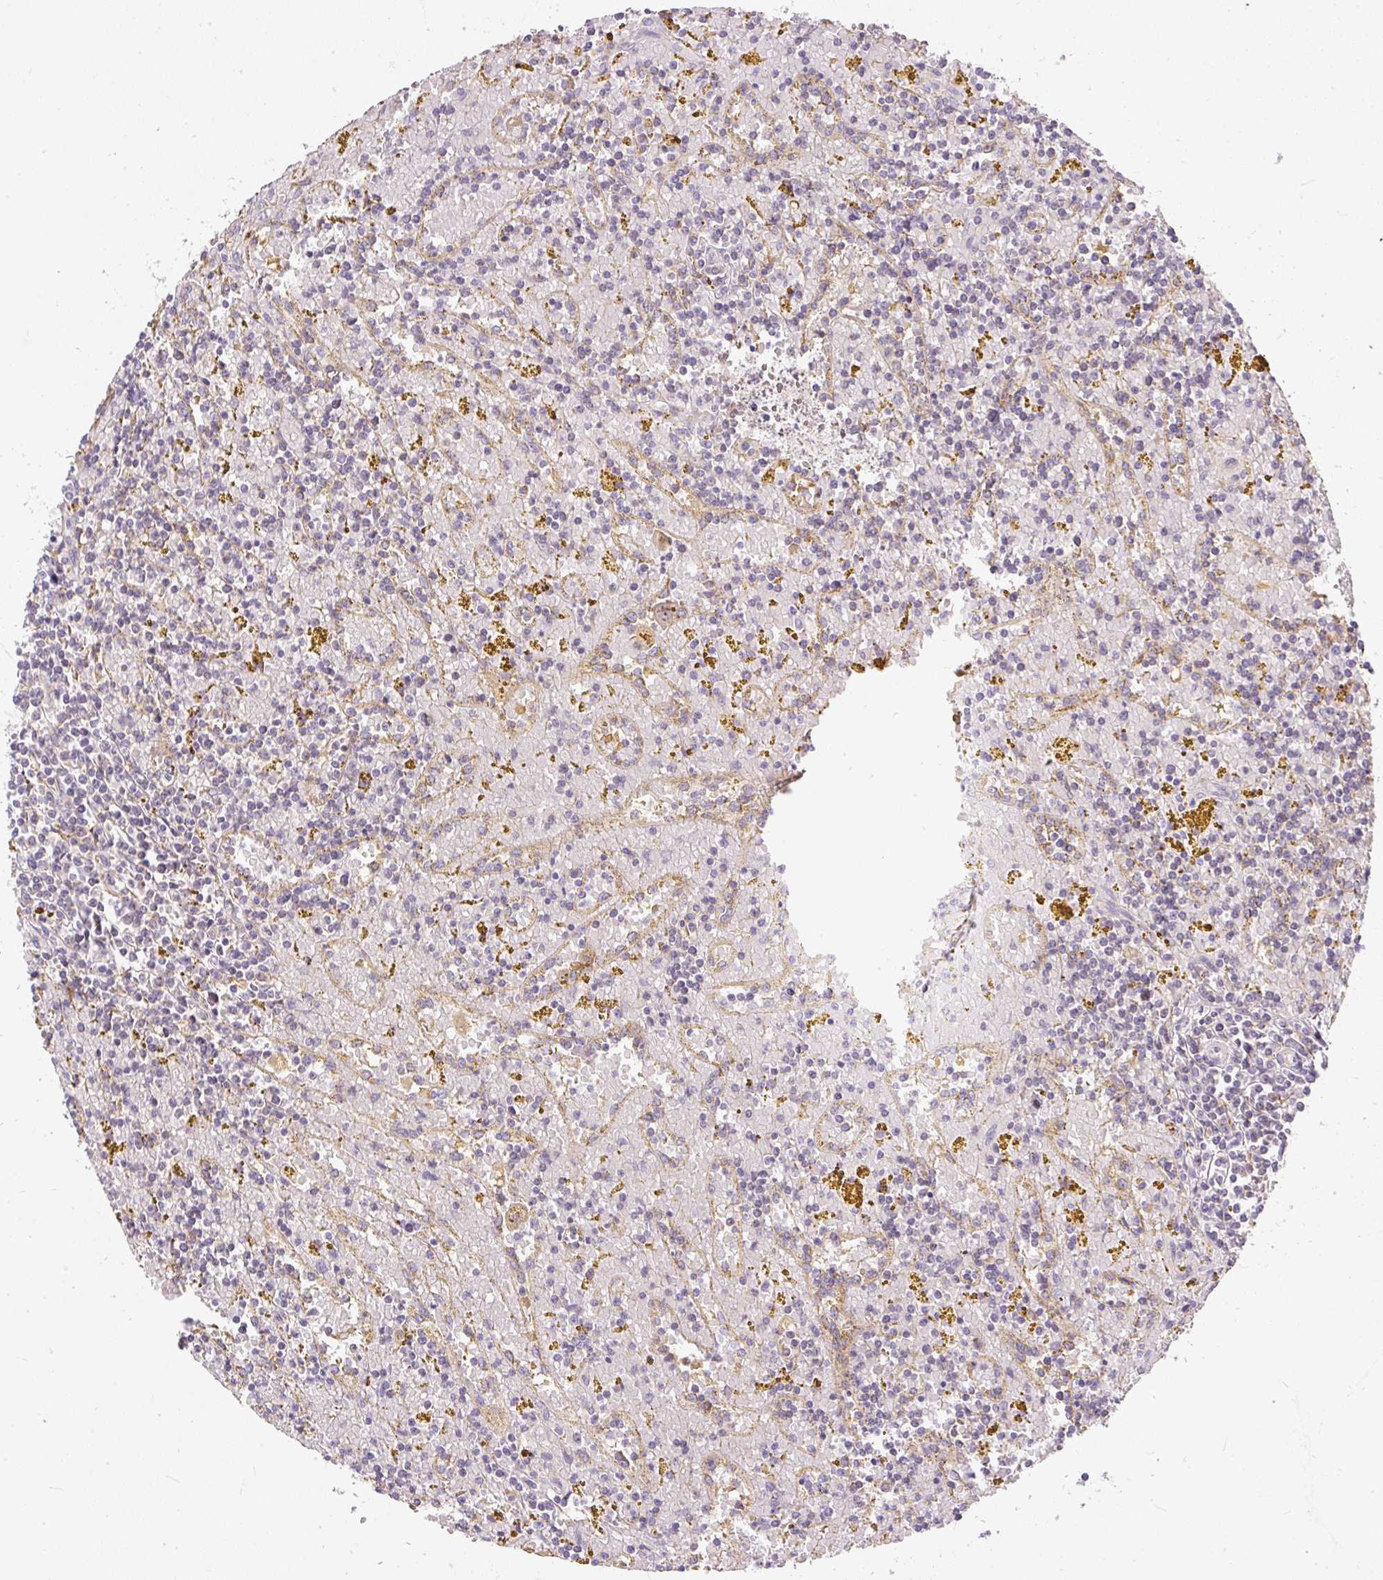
{"staining": {"intensity": "negative", "quantity": "none", "location": "none"}, "tissue": "lymphoma", "cell_type": "Tumor cells", "image_type": "cancer", "snomed": [{"axis": "morphology", "description": "Malignant lymphoma, non-Hodgkin's type, Low grade"}, {"axis": "topography", "description": "Spleen"}, {"axis": "topography", "description": "Lymph node"}], "caption": "Immunohistochemistry (IHC) of malignant lymphoma, non-Hodgkin's type (low-grade) reveals no staining in tumor cells.", "gene": "CYP20A1", "patient": {"sex": "female", "age": 66}}